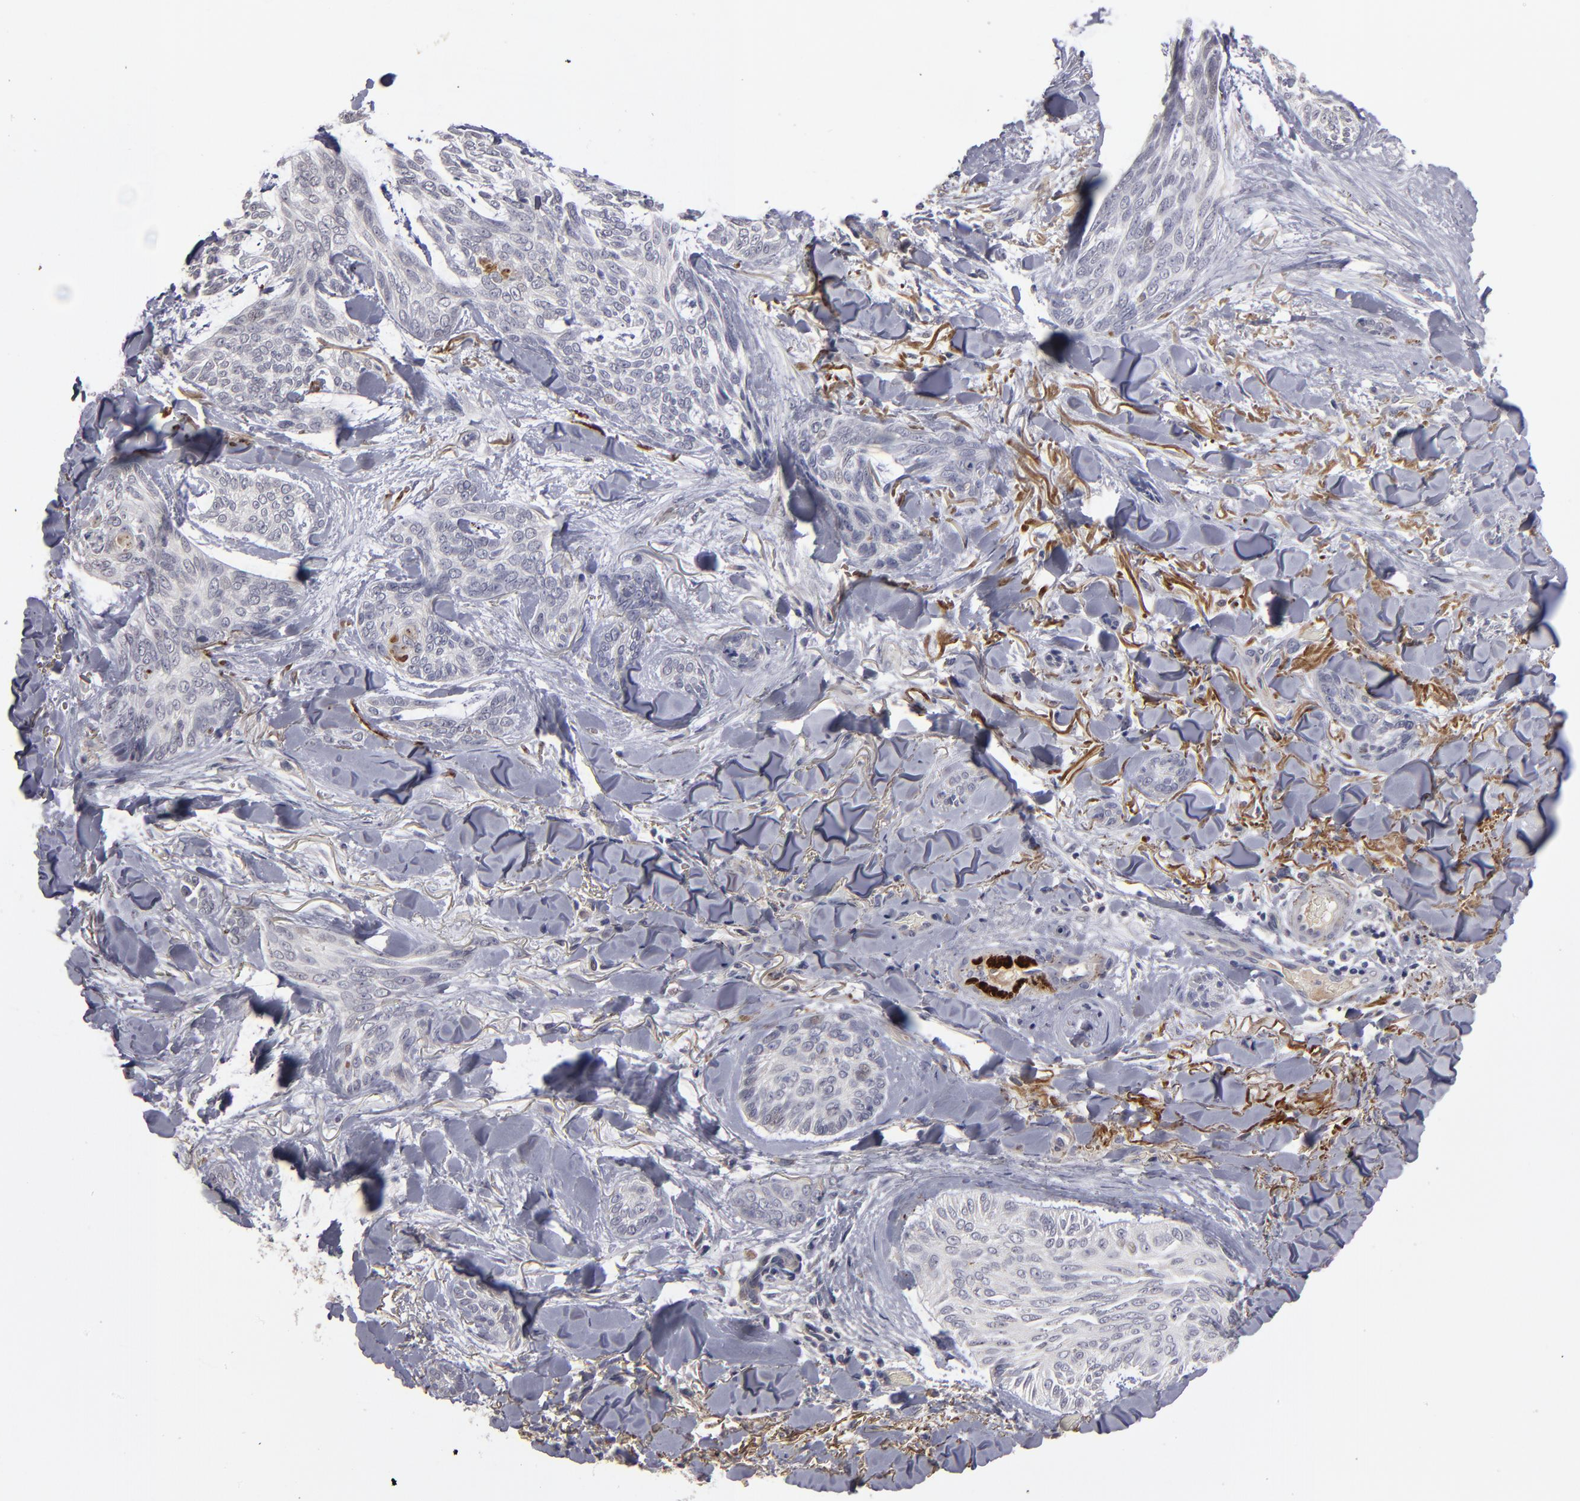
{"staining": {"intensity": "negative", "quantity": "none", "location": "none"}, "tissue": "skin cancer", "cell_type": "Tumor cells", "image_type": "cancer", "snomed": [{"axis": "morphology", "description": "Normal tissue, NOS"}, {"axis": "morphology", "description": "Basal cell carcinoma"}, {"axis": "topography", "description": "Skin"}], "caption": "IHC histopathology image of human skin basal cell carcinoma stained for a protein (brown), which reveals no positivity in tumor cells.", "gene": "GPM6B", "patient": {"sex": "female", "age": 71}}